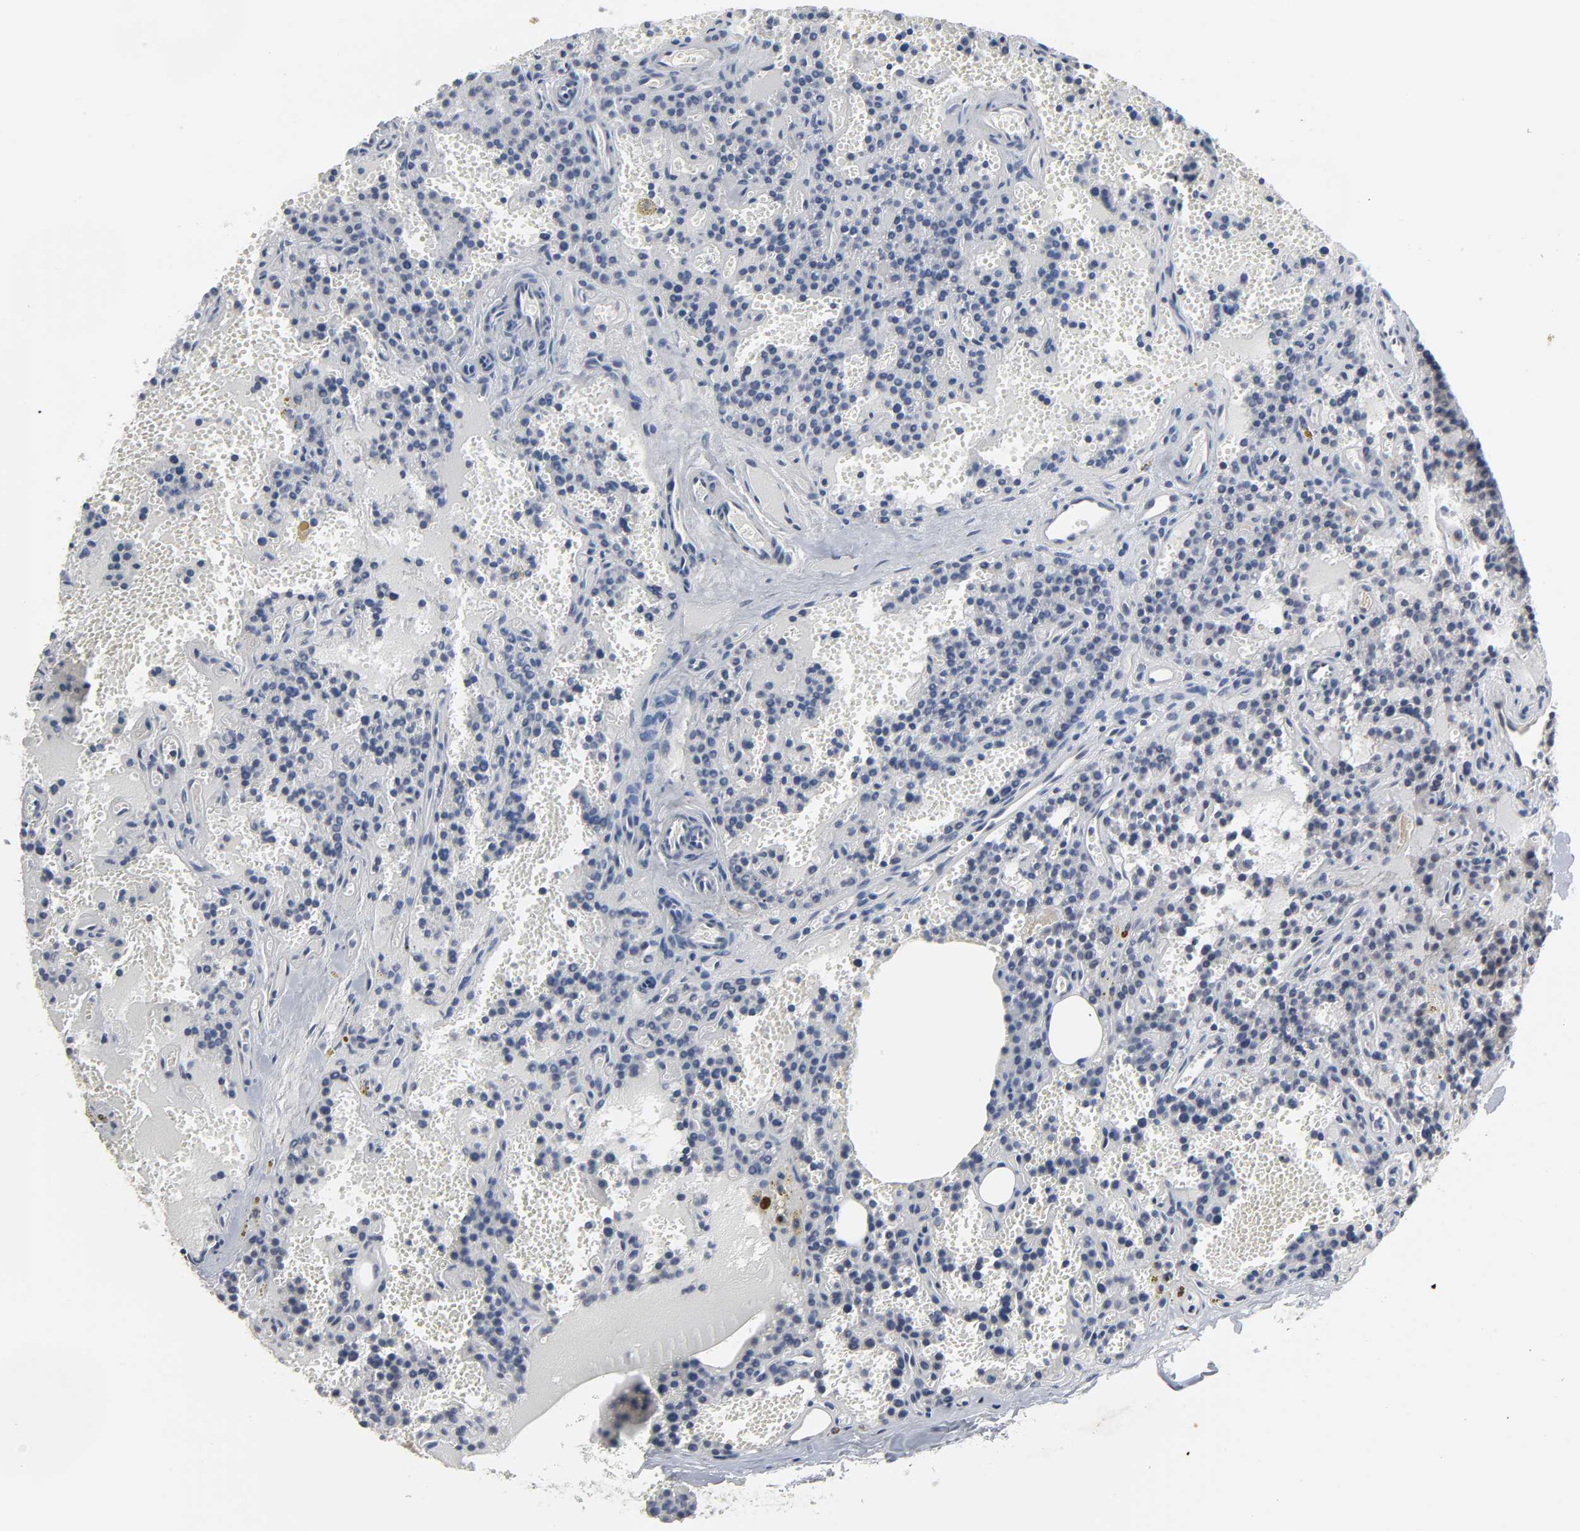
{"staining": {"intensity": "negative", "quantity": "none", "location": "none"}, "tissue": "parathyroid gland", "cell_type": "Glandular cells", "image_type": "normal", "snomed": [{"axis": "morphology", "description": "Normal tissue, NOS"}, {"axis": "topography", "description": "Parathyroid gland"}], "caption": "The histopathology image exhibits no significant expression in glandular cells of parathyroid gland.", "gene": "DDX10", "patient": {"sex": "male", "age": 25}}